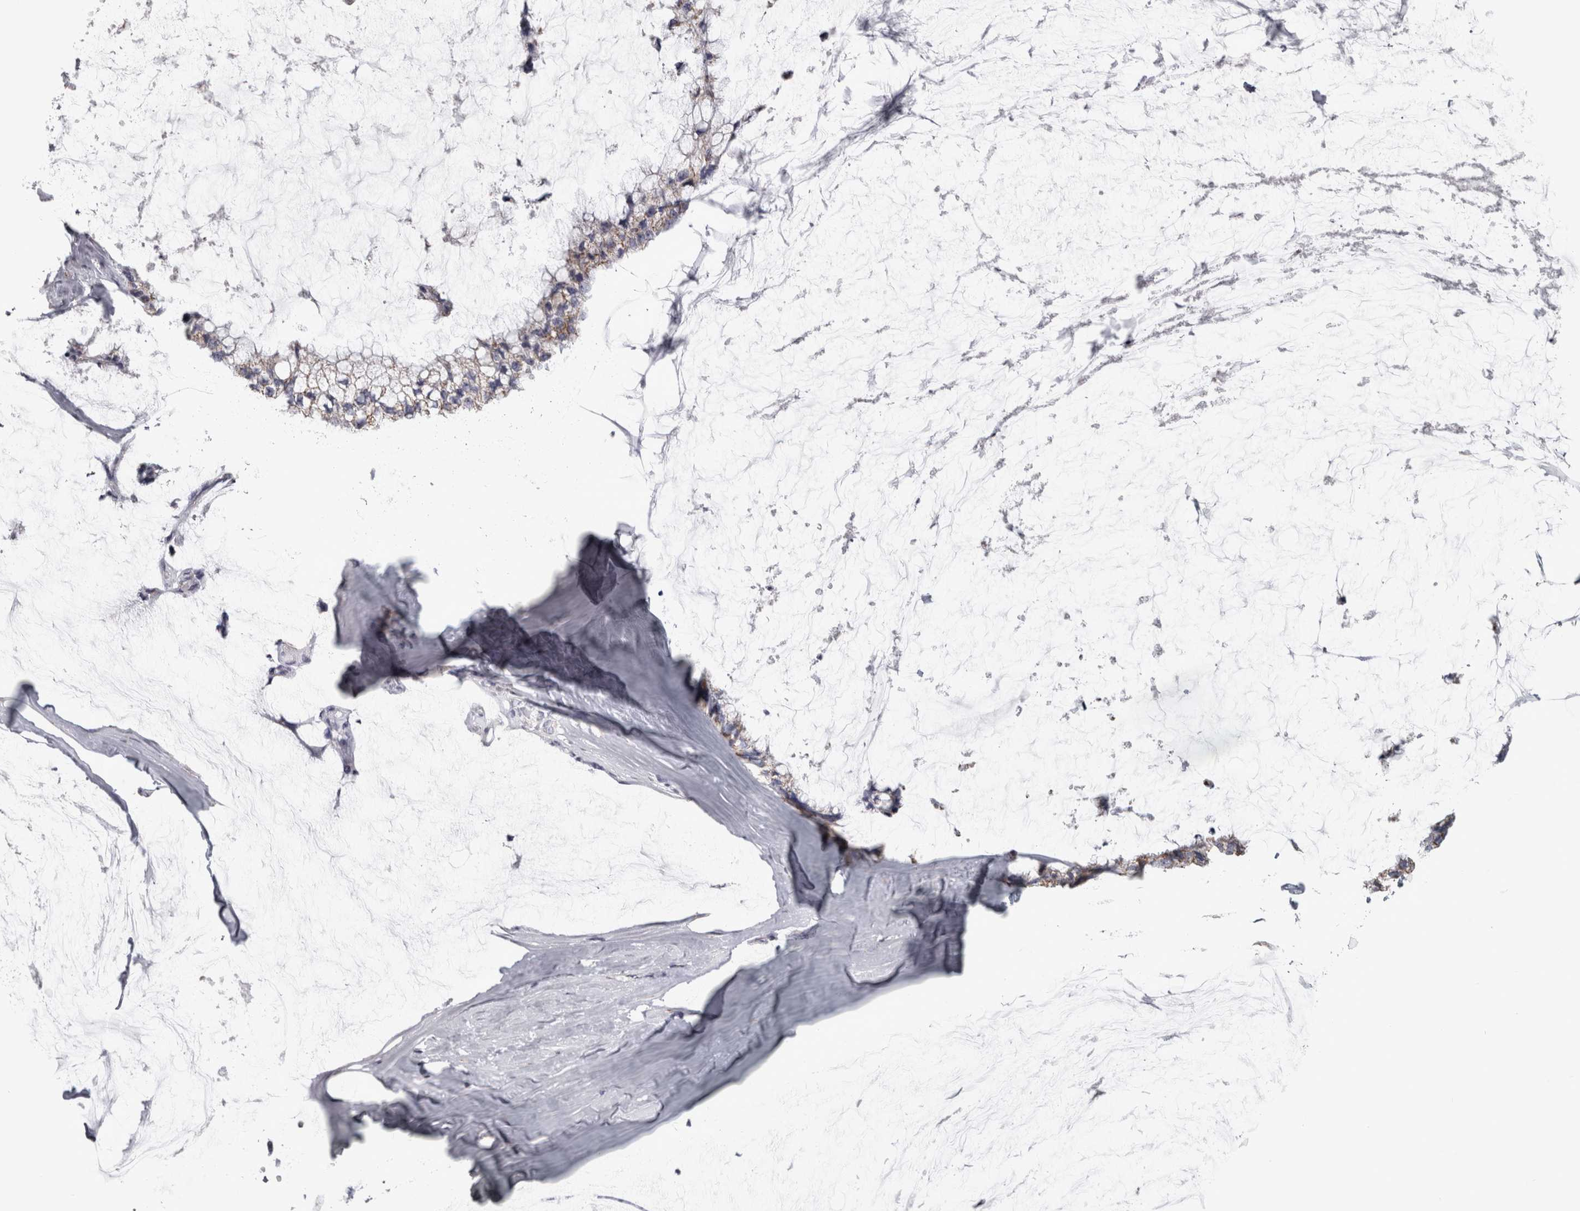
{"staining": {"intensity": "weak", "quantity": ">75%", "location": "cytoplasmic/membranous"}, "tissue": "ovarian cancer", "cell_type": "Tumor cells", "image_type": "cancer", "snomed": [{"axis": "morphology", "description": "Cystadenocarcinoma, mucinous, NOS"}, {"axis": "topography", "description": "Ovary"}], "caption": "A micrograph of human mucinous cystadenocarcinoma (ovarian) stained for a protein exhibits weak cytoplasmic/membranous brown staining in tumor cells. The staining was performed using DAB (3,3'-diaminobenzidine), with brown indicating positive protein expression. Nuclei are stained blue with hematoxylin.", "gene": "DBT", "patient": {"sex": "female", "age": 39}}